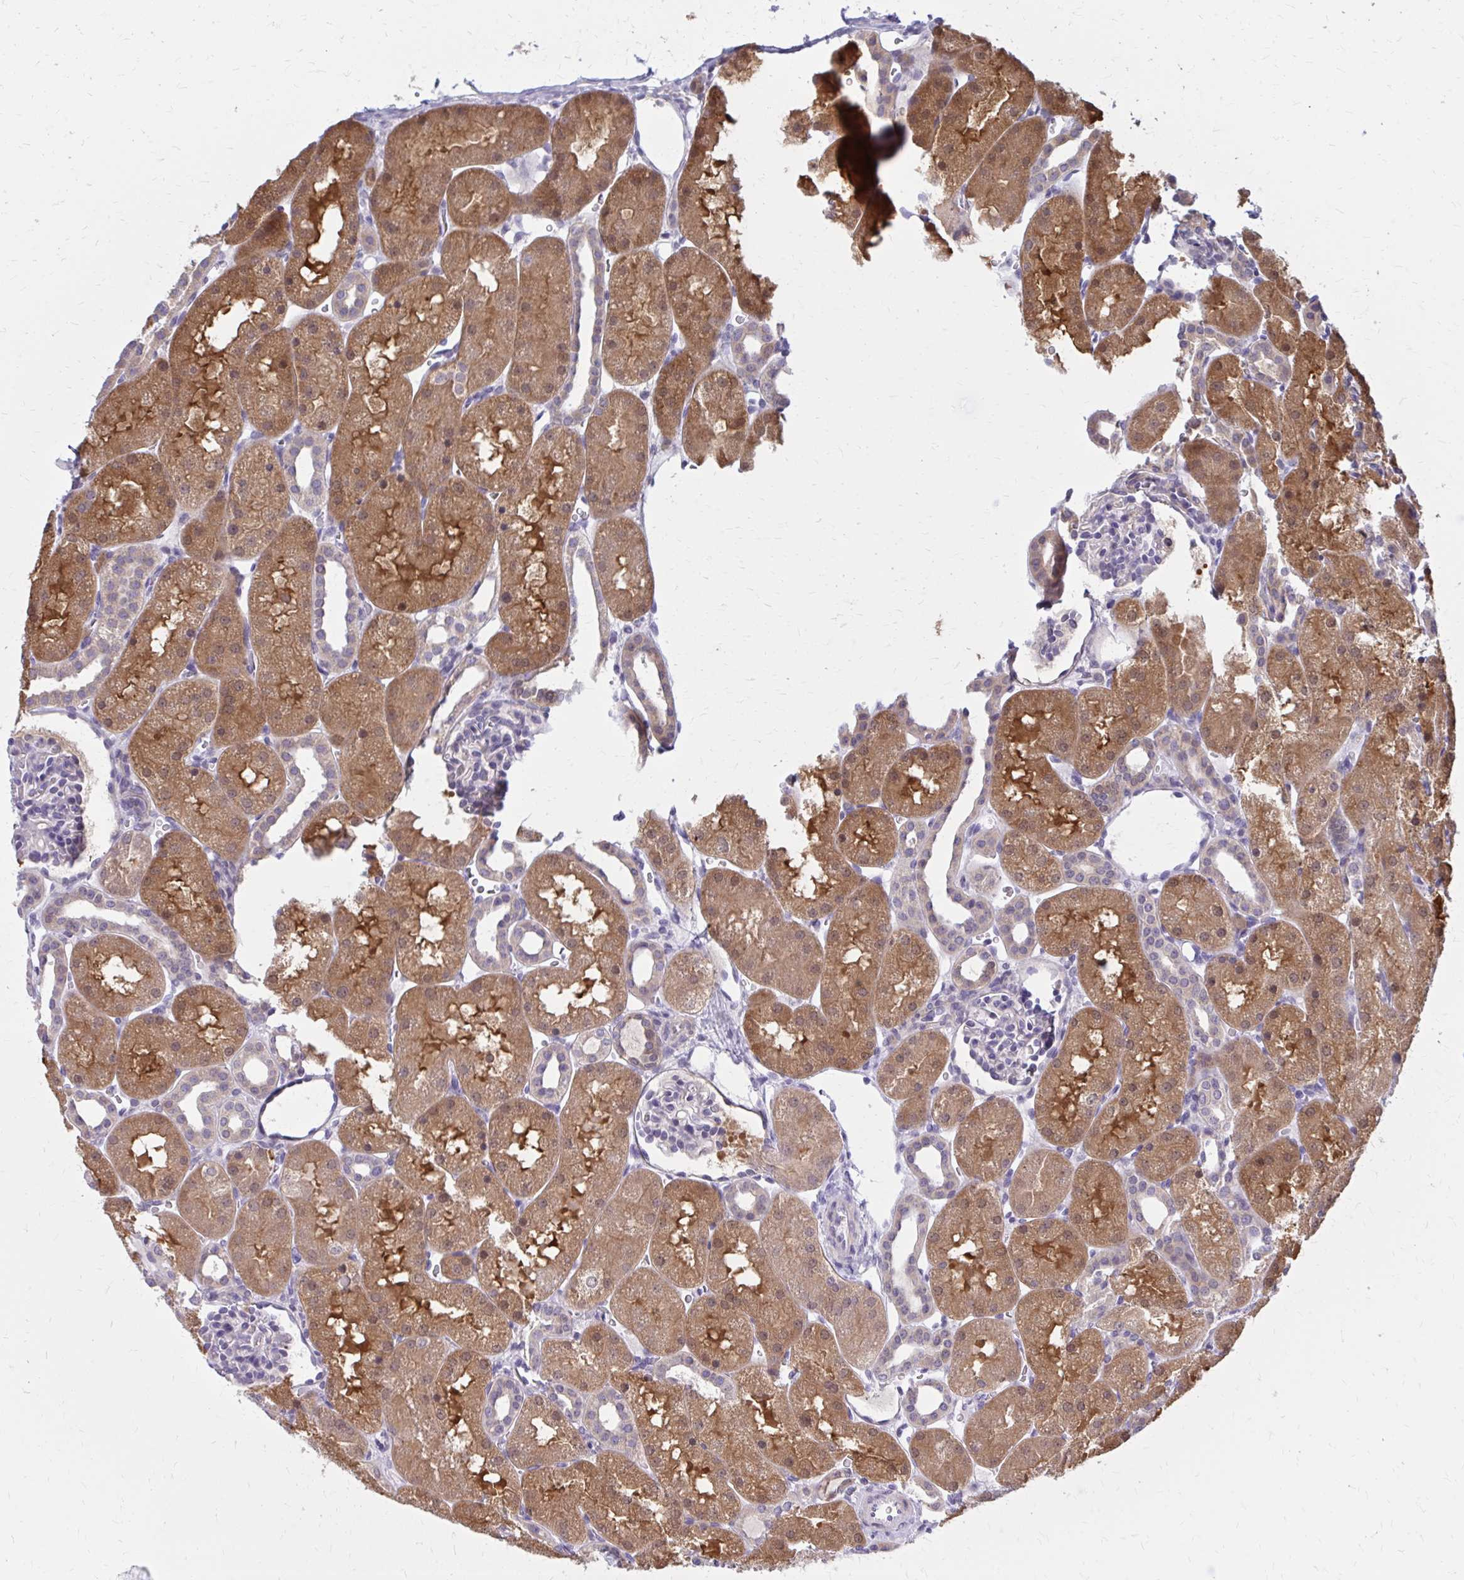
{"staining": {"intensity": "negative", "quantity": "none", "location": "none"}, "tissue": "kidney", "cell_type": "Cells in glomeruli", "image_type": "normal", "snomed": [{"axis": "morphology", "description": "Normal tissue, NOS"}, {"axis": "topography", "description": "Kidney"}], "caption": "A high-resolution histopathology image shows IHC staining of unremarkable kidney, which reveals no significant positivity in cells in glomeruli.", "gene": "DBI", "patient": {"sex": "male", "age": 2}}